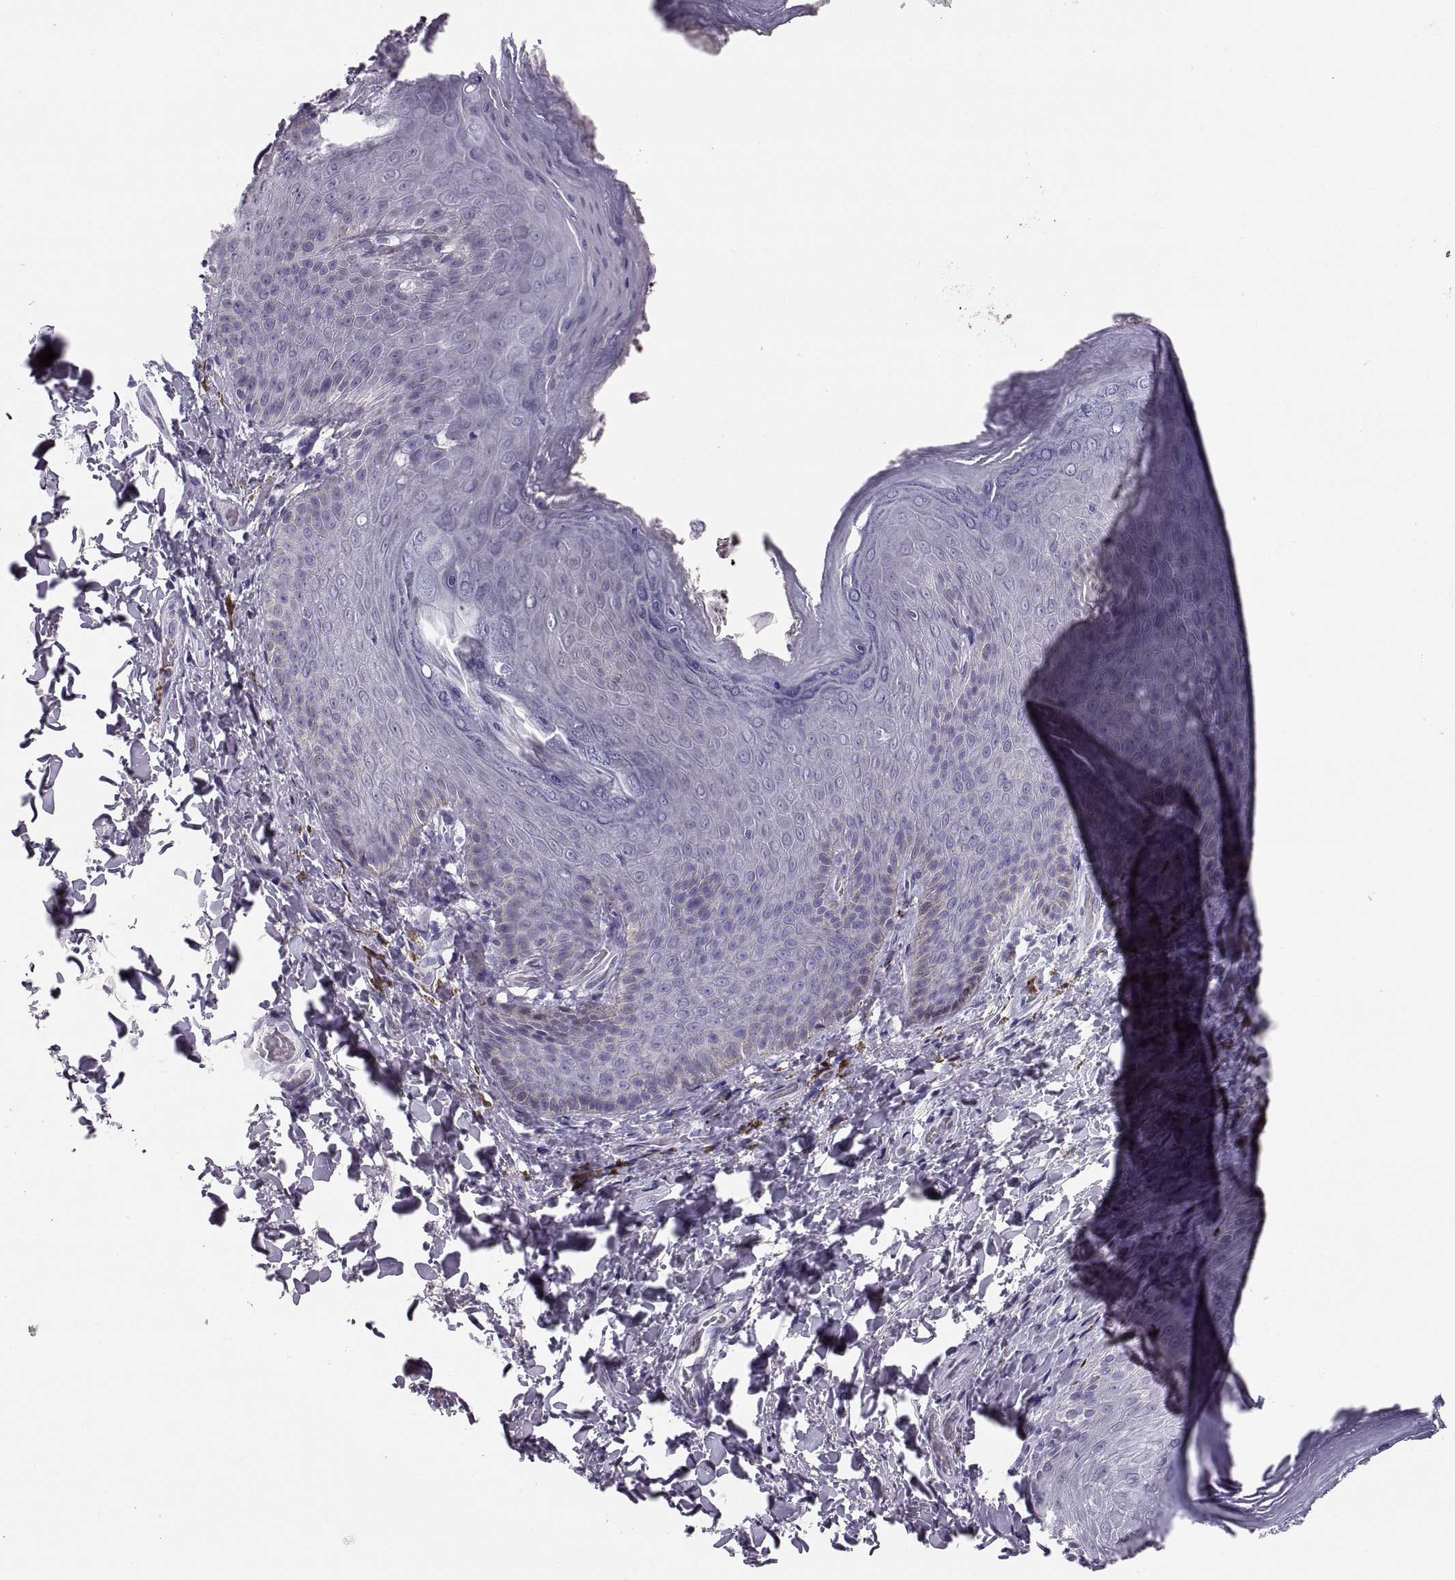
{"staining": {"intensity": "negative", "quantity": "none", "location": "none"}, "tissue": "skin", "cell_type": "Epidermal cells", "image_type": "normal", "snomed": [{"axis": "morphology", "description": "Normal tissue, NOS"}, {"axis": "topography", "description": "Anal"}], "caption": "There is no significant expression in epidermal cells of skin. (DAB immunohistochemistry, high magnification).", "gene": "MILR1", "patient": {"sex": "male", "age": 53}}